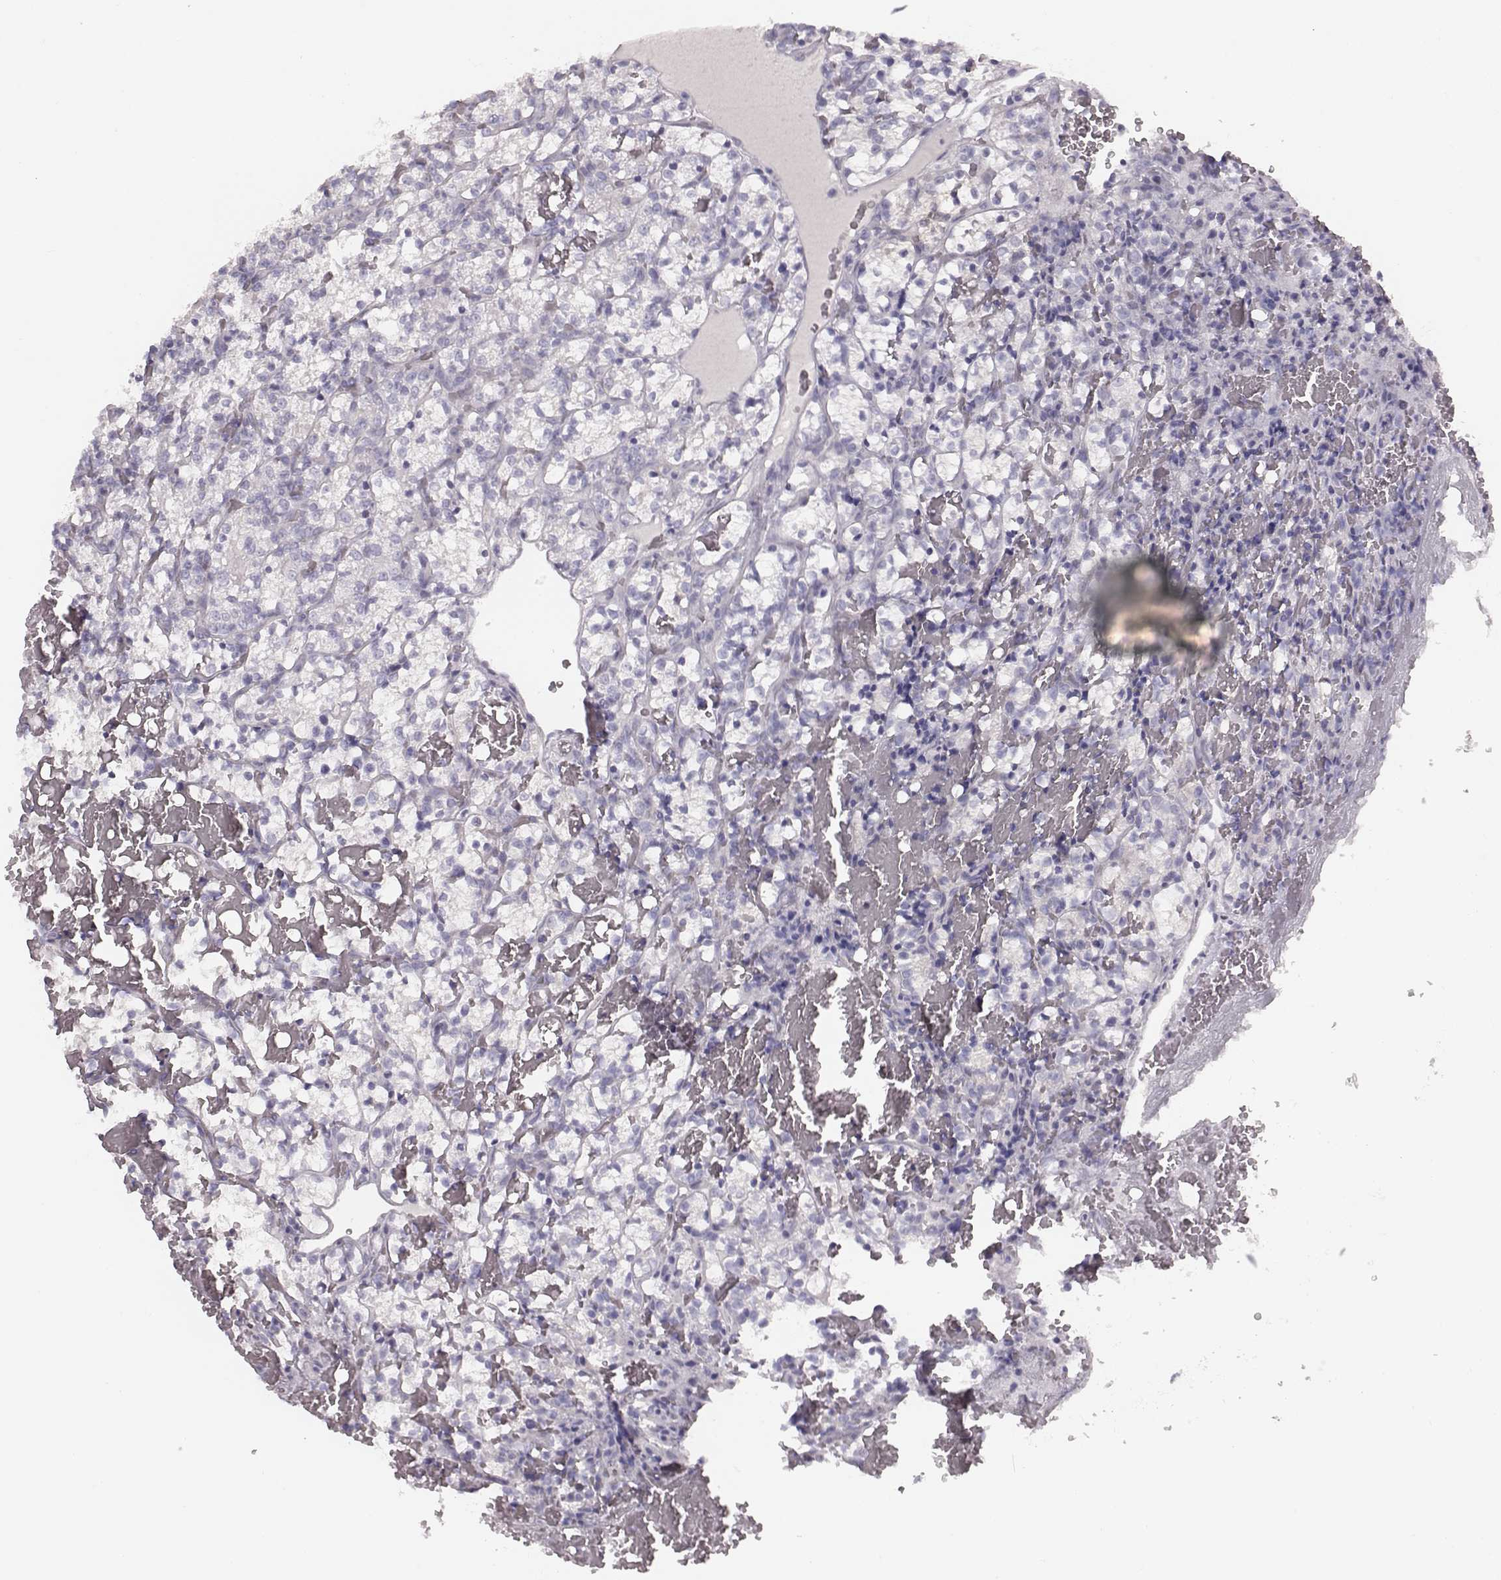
{"staining": {"intensity": "negative", "quantity": "none", "location": "none"}, "tissue": "renal cancer", "cell_type": "Tumor cells", "image_type": "cancer", "snomed": [{"axis": "morphology", "description": "Adenocarcinoma, NOS"}, {"axis": "topography", "description": "Kidney"}], "caption": "Immunohistochemical staining of renal adenocarcinoma demonstrates no significant positivity in tumor cells.", "gene": "PDE8B", "patient": {"sex": "female", "age": 69}}